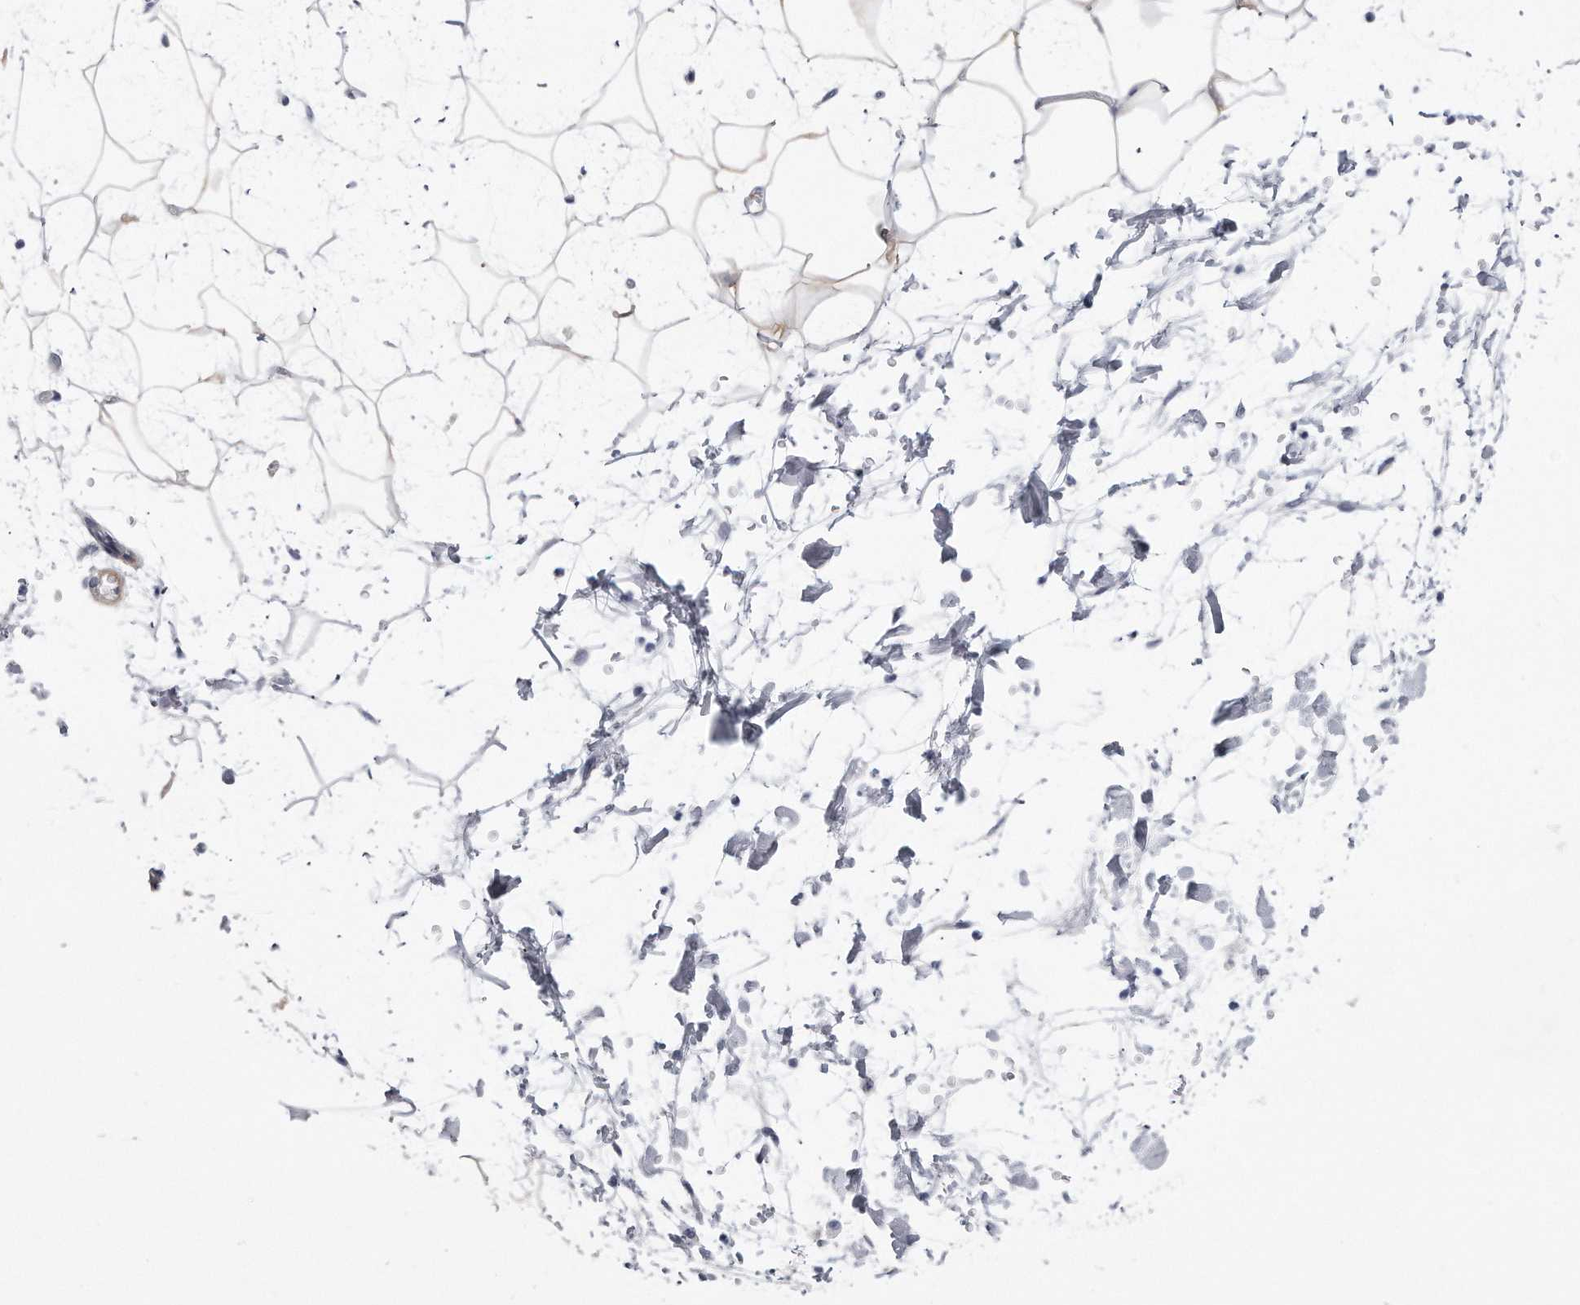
{"staining": {"intensity": "negative", "quantity": "none", "location": "none"}, "tissue": "adipose tissue", "cell_type": "Adipocytes", "image_type": "normal", "snomed": [{"axis": "morphology", "description": "Normal tissue, NOS"}, {"axis": "topography", "description": "Soft tissue"}], "caption": "Immunohistochemistry histopathology image of normal human adipose tissue stained for a protein (brown), which shows no positivity in adipocytes.", "gene": "PYGB", "patient": {"sex": "male", "age": 72}}